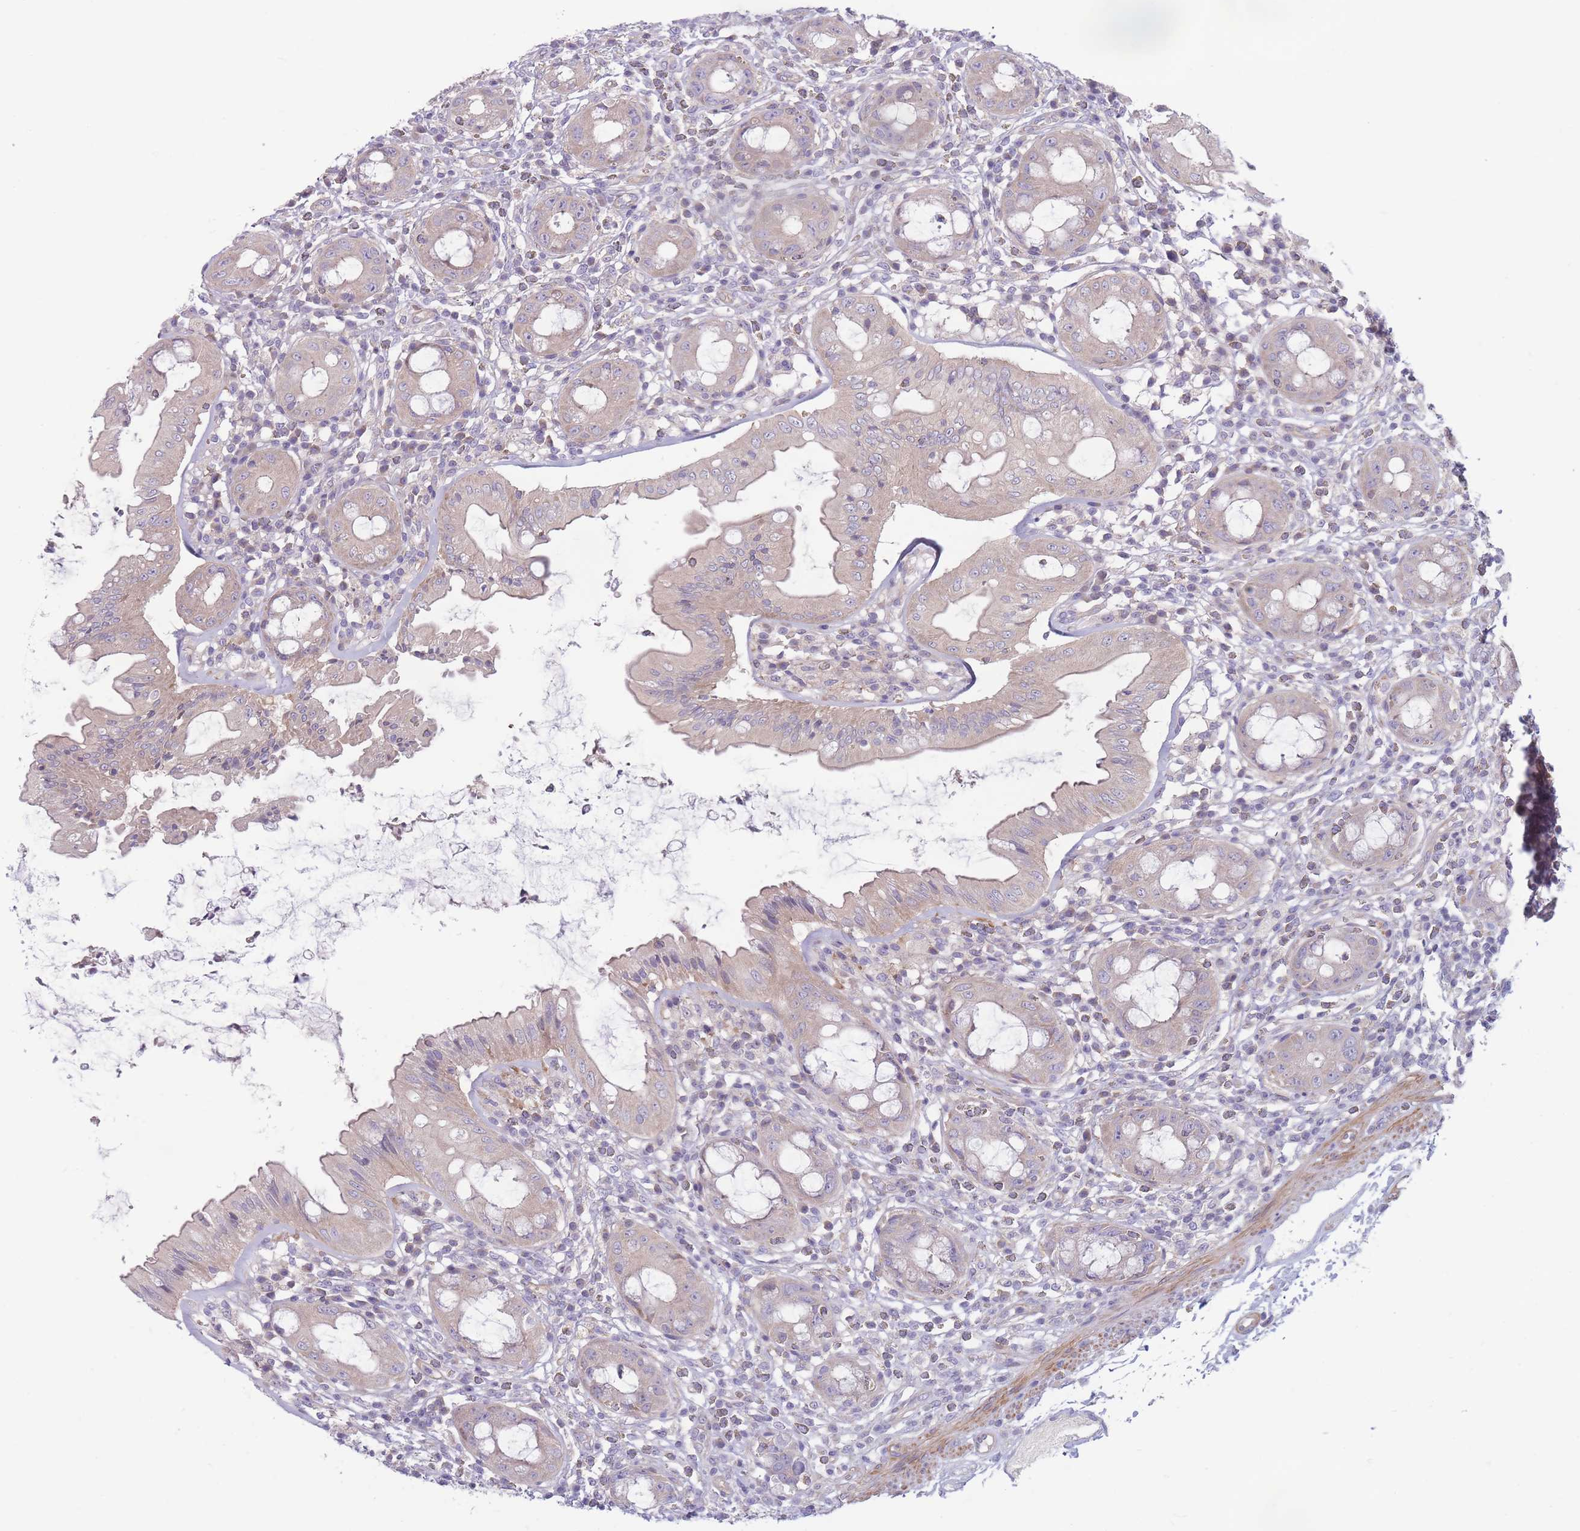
{"staining": {"intensity": "moderate", "quantity": "25%-75%", "location": "cytoplasmic/membranous"}, "tissue": "rectum", "cell_type": "Glandular cells", "image_type": "normal", "snomed": [{"axis": "morphology", "description": "Normal tissue, NOS"}, {"axis": "topography", "description": "Rectum"}], "caption": "Unremarkable rectum demonstrates moderate cytoplasmic/membranous positivity in about 25%-75% of glandular cells, visualized by immunohistochemistry. (Stains: DAB (3,3'-diaminobenzidine) in brown, nuclei in blue, Microscopy: brightfield microscopy at high magnification).", "gene": "PNPLA5", "patient": {"sex": "female", "age": 57}}